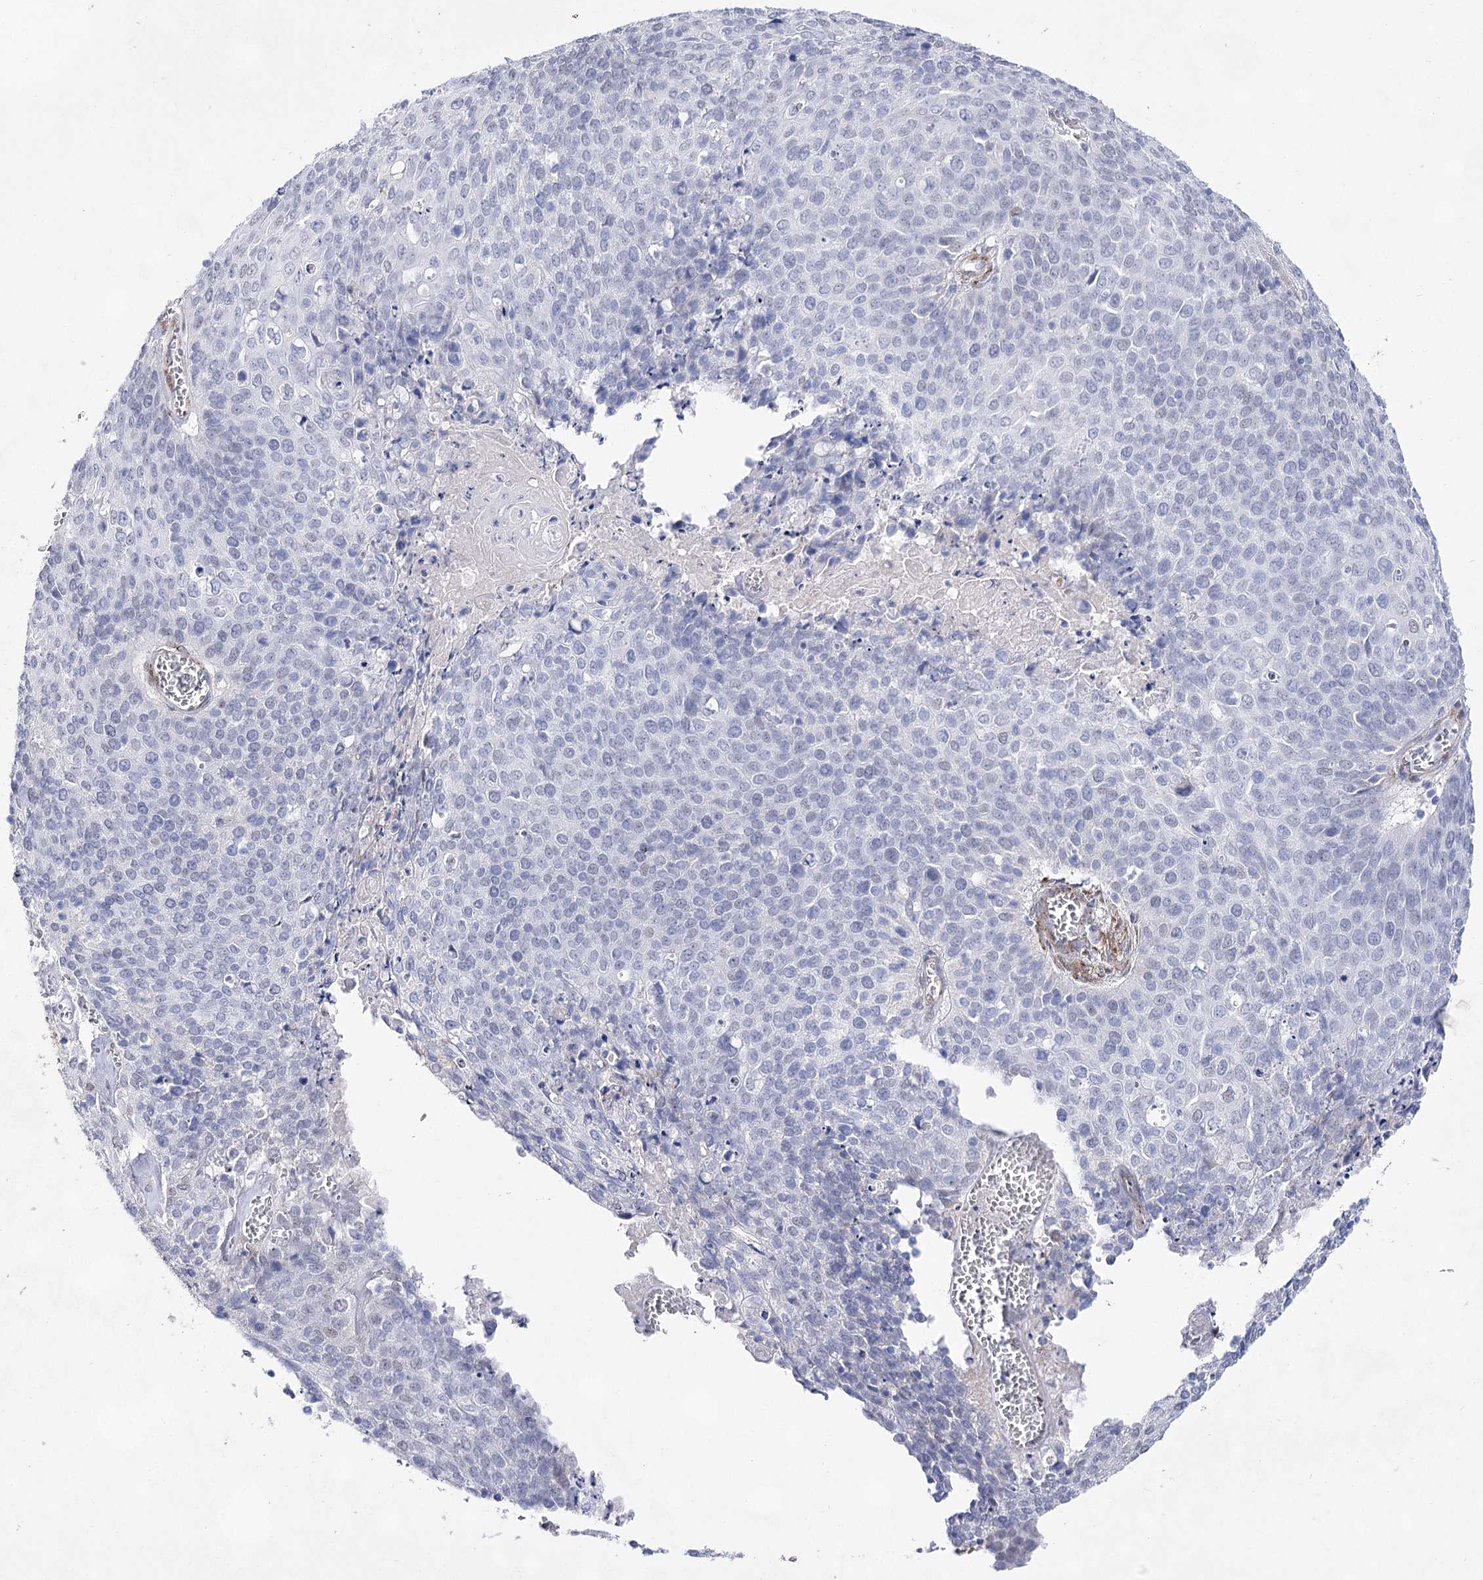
{"staining": {"intensity": "negative", "quantity": "none", "location": "none"}, "tissue": "cervical cancer", "cell_type": "Tumor cells", "image_type": "cancer", "snomed": [{"axis": "morphology", "description": "Squamous cell carcinoma, NOS"}, {"axis": "topography", "description": "Cervix"}], "caption": "Tumor cells are negative for brown protein staining in cervical squamous cell carcinoma. The staining is performed using DAB brown chromogen with nuclei counter-stained in using hematoxylin.", "gene": "UGDH", "patient": {"sex": "female", "age": 39}}